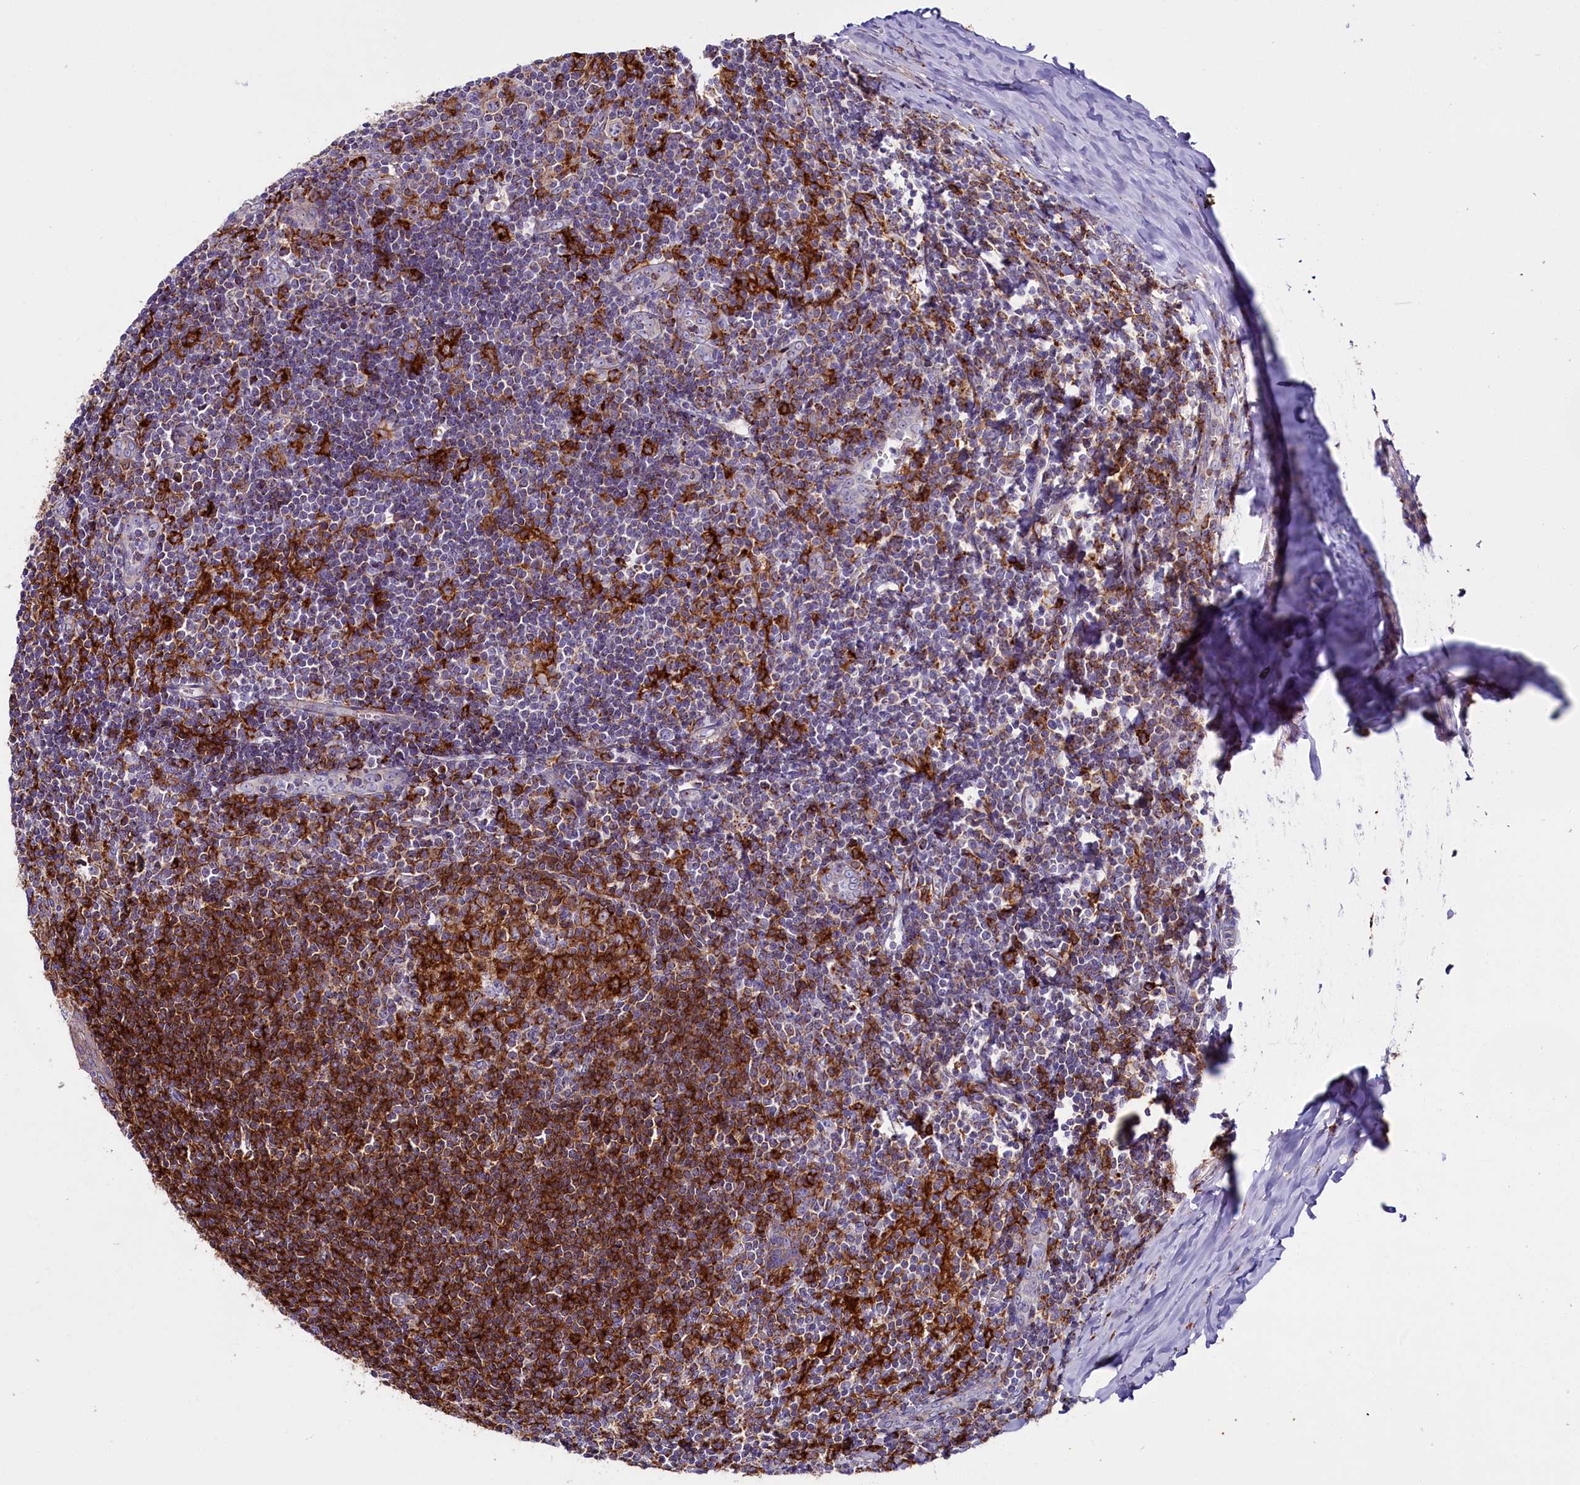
{"staining": {"intensity": "strong", "quantity": ">75%", "location": "cytoplasmic/membranous"}, "tissue": "tonsil", "cell_type": "Germinal center cells", "image_type": "normal", "snomed": [{"axis": "morphology", "description": "Normal tissue, NOS"}, {"axis": "topography", "description": "Tonsil"}], "caption": "Immunohistochemical staining of benign tonsil demonstrates strong cytoplasmic/membranous protein expression in about >75% of germinal center cells. The protein of interest is stained brown, and the nuclei are stained in blue (DAB IHC with brightfield microscopy, high magnification).", "gene": "IL20RA", "patient": {"sex": "male", "age": 27}}